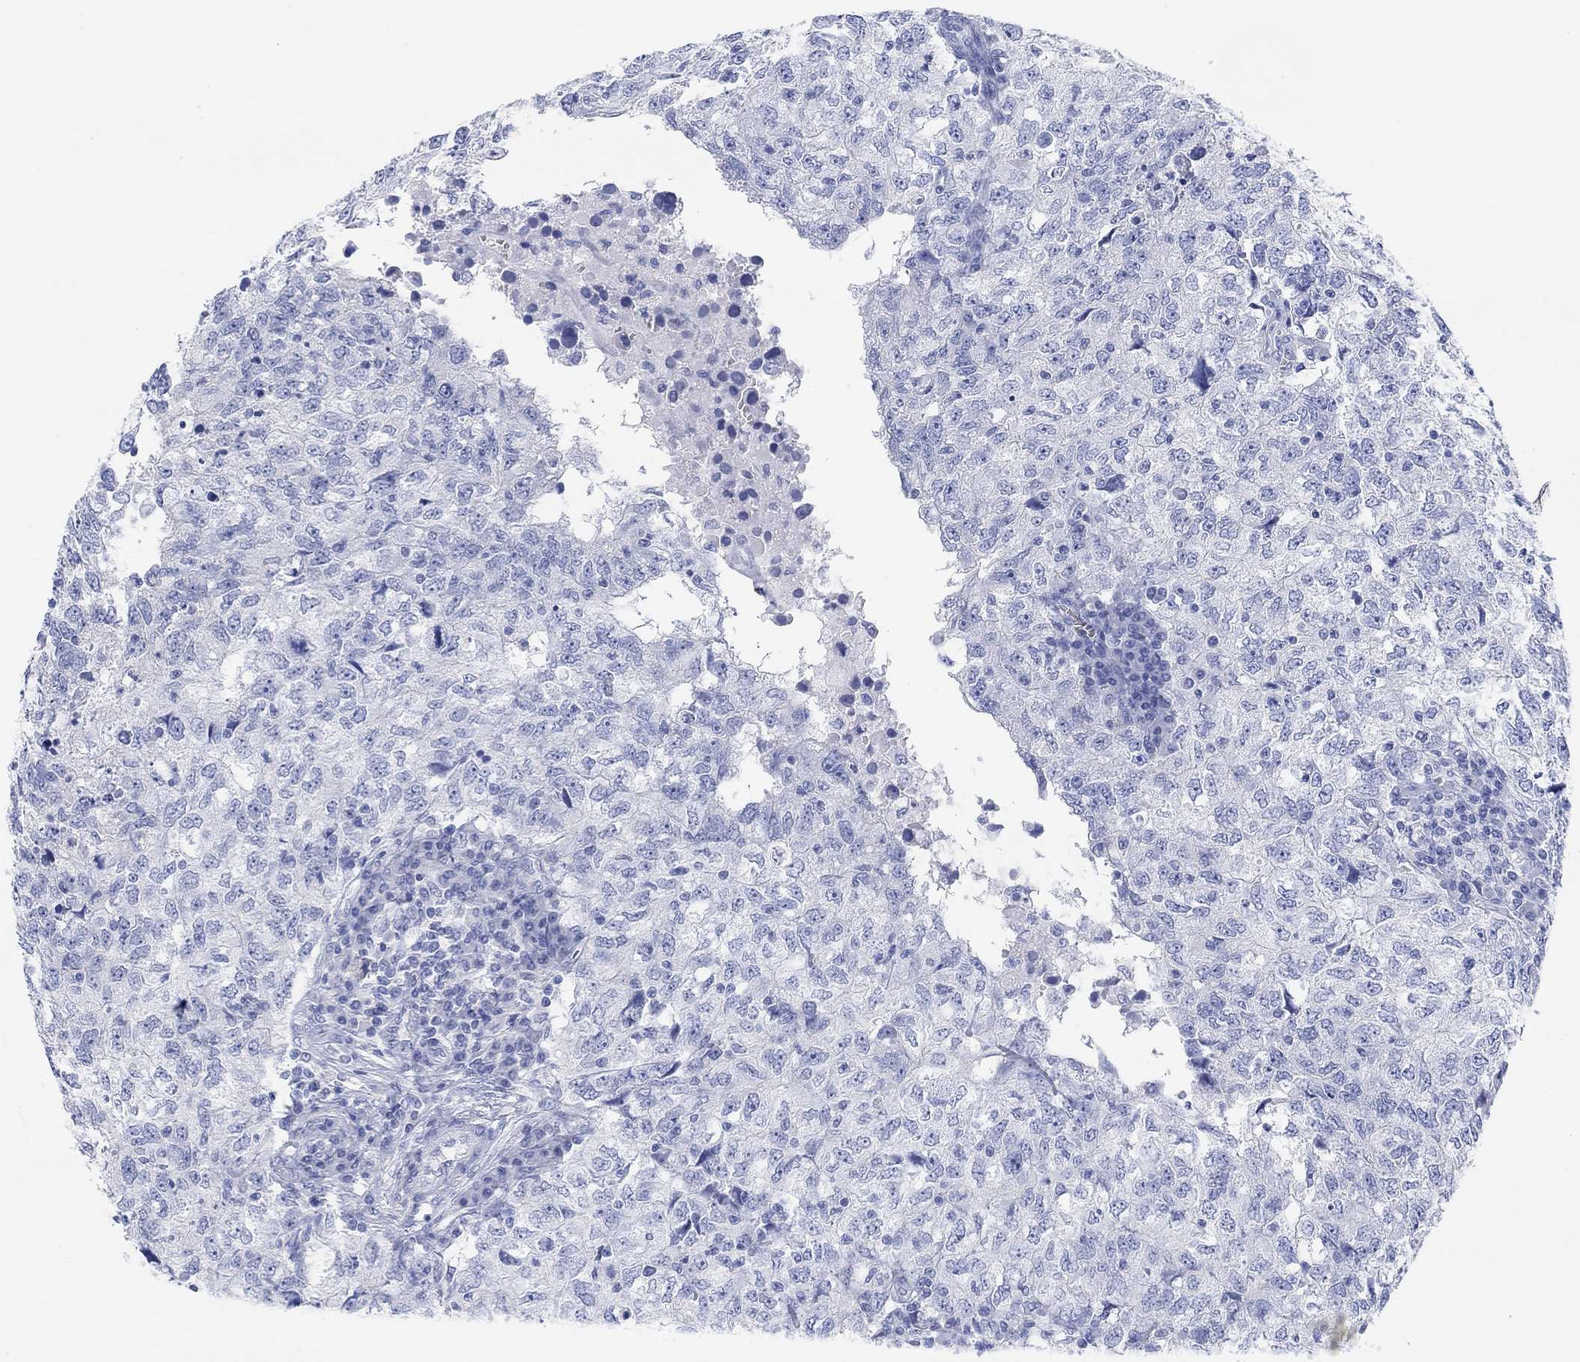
{"staining": {"intensity": "negative", "quantity": "none", "location": "none"}, "tissue": "breast cancer", "cell_type": "Tumor cells", "image_type": "cancer", "snomed": [{"axis": "morphology", "description": "Duct carcinoma"}, {"axis": "topography", "description": "Breast"}], "caption": "Micrograph shows no significant protein positivity in tumor cells of invasive ductal carcinoma (breast).", "gene": "XIRP2", "patient": {"sex": "female", "age": 30}}